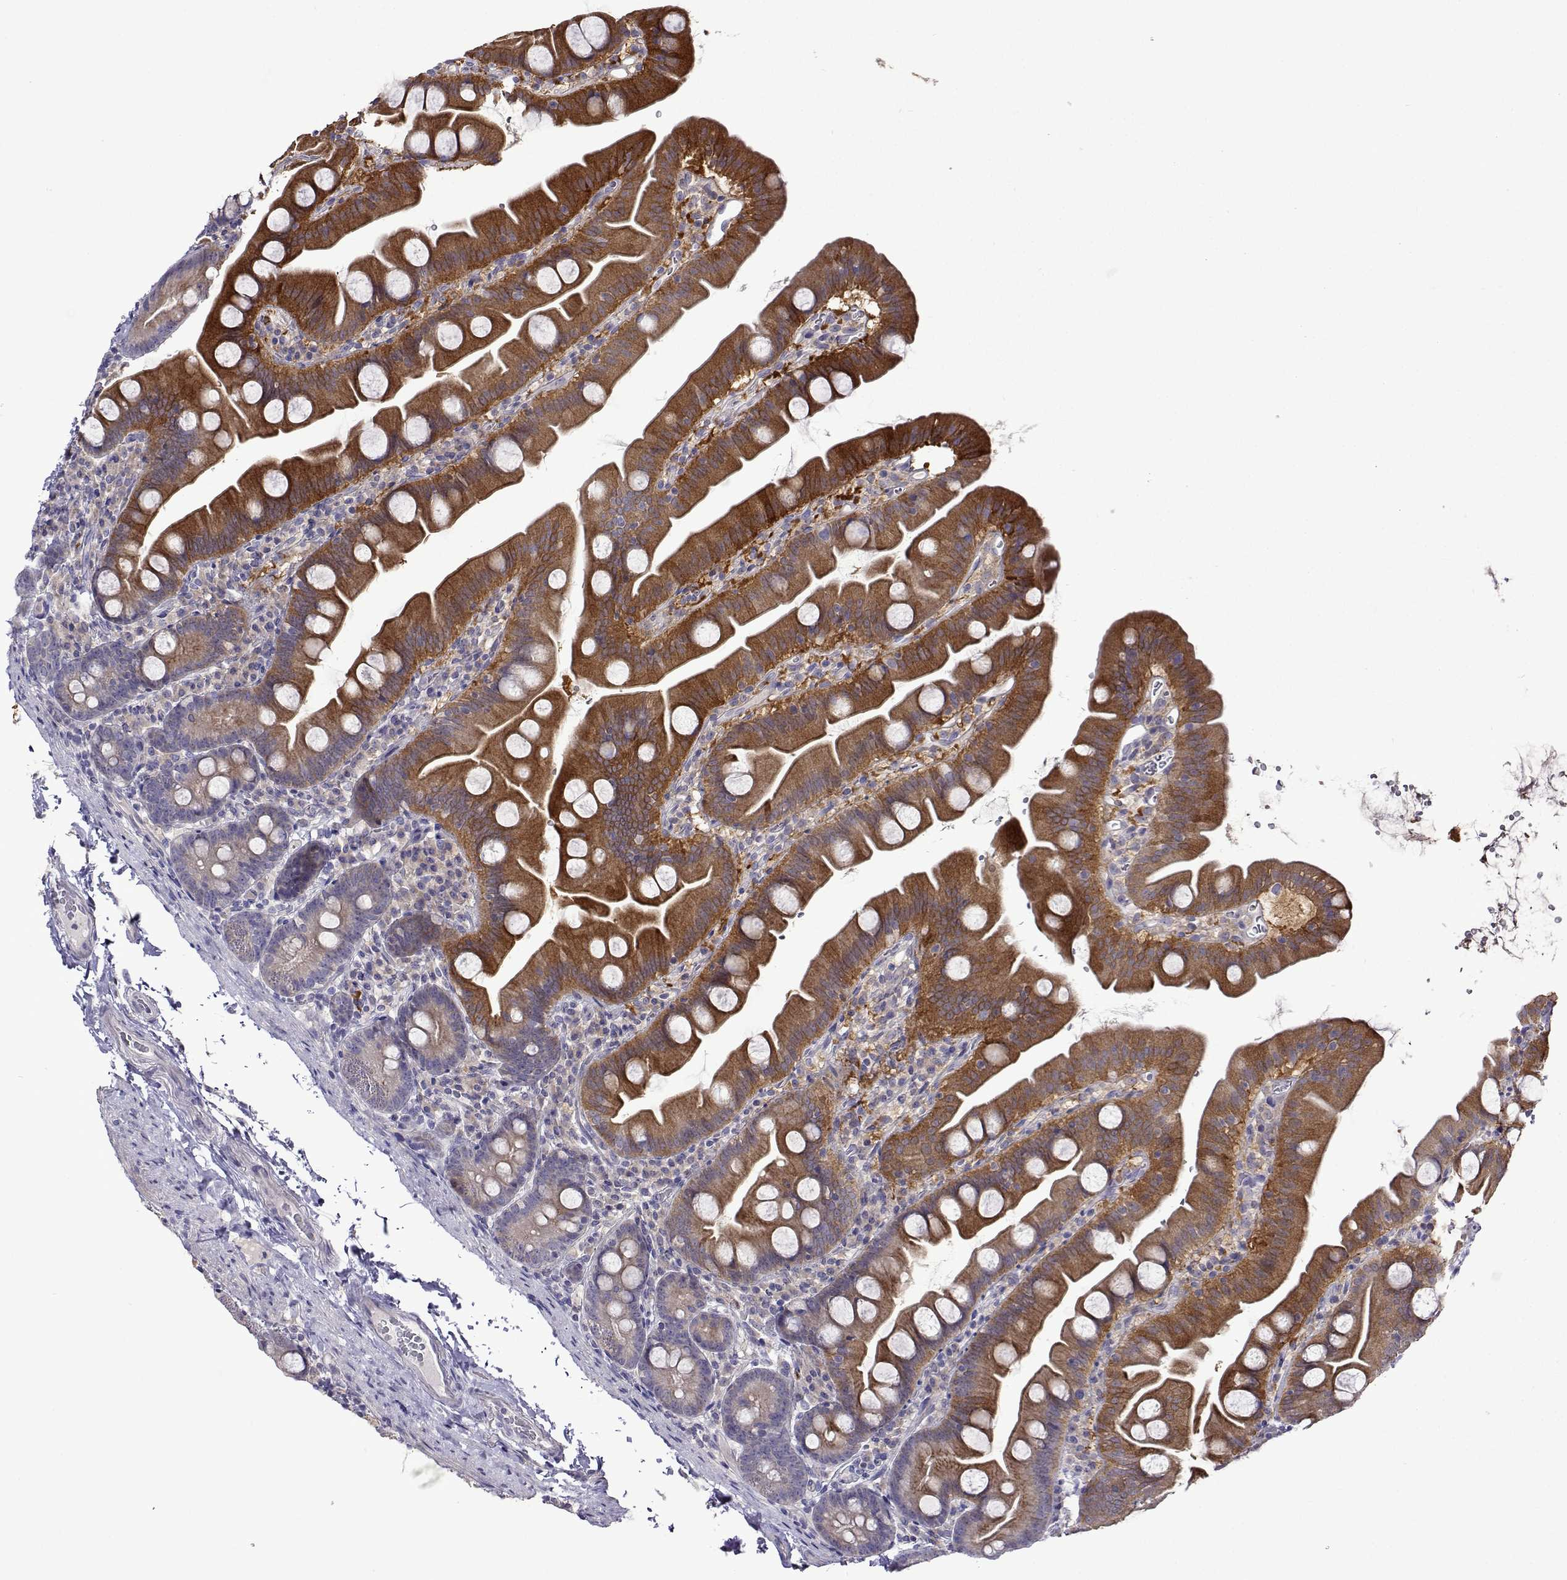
{"staining": {"intensity": "moderate", "quantity": "25%-75%", "location": "cytoplasmic/membranous"}, "tissue": "small intestine", "cell_type": "Glandular cells", "image_type": "normal", "snomed": [{"axis": "morphology", "description": "Normal tissue, NOS"}, {"axis": "topography", "description": "Small intestine"}], "caption": "IHC image of benign small intestine: human small intestine stained using immunohistochemistry (IHC) shows medium levels of moderate protein expression localized specifically in the cytoplasmic/membranous of glandular cells, appearing as a cytoplasmic/membranous brown color.", "gene": "SULT2A1", "patient": {"sex": "female", "age": 68}}